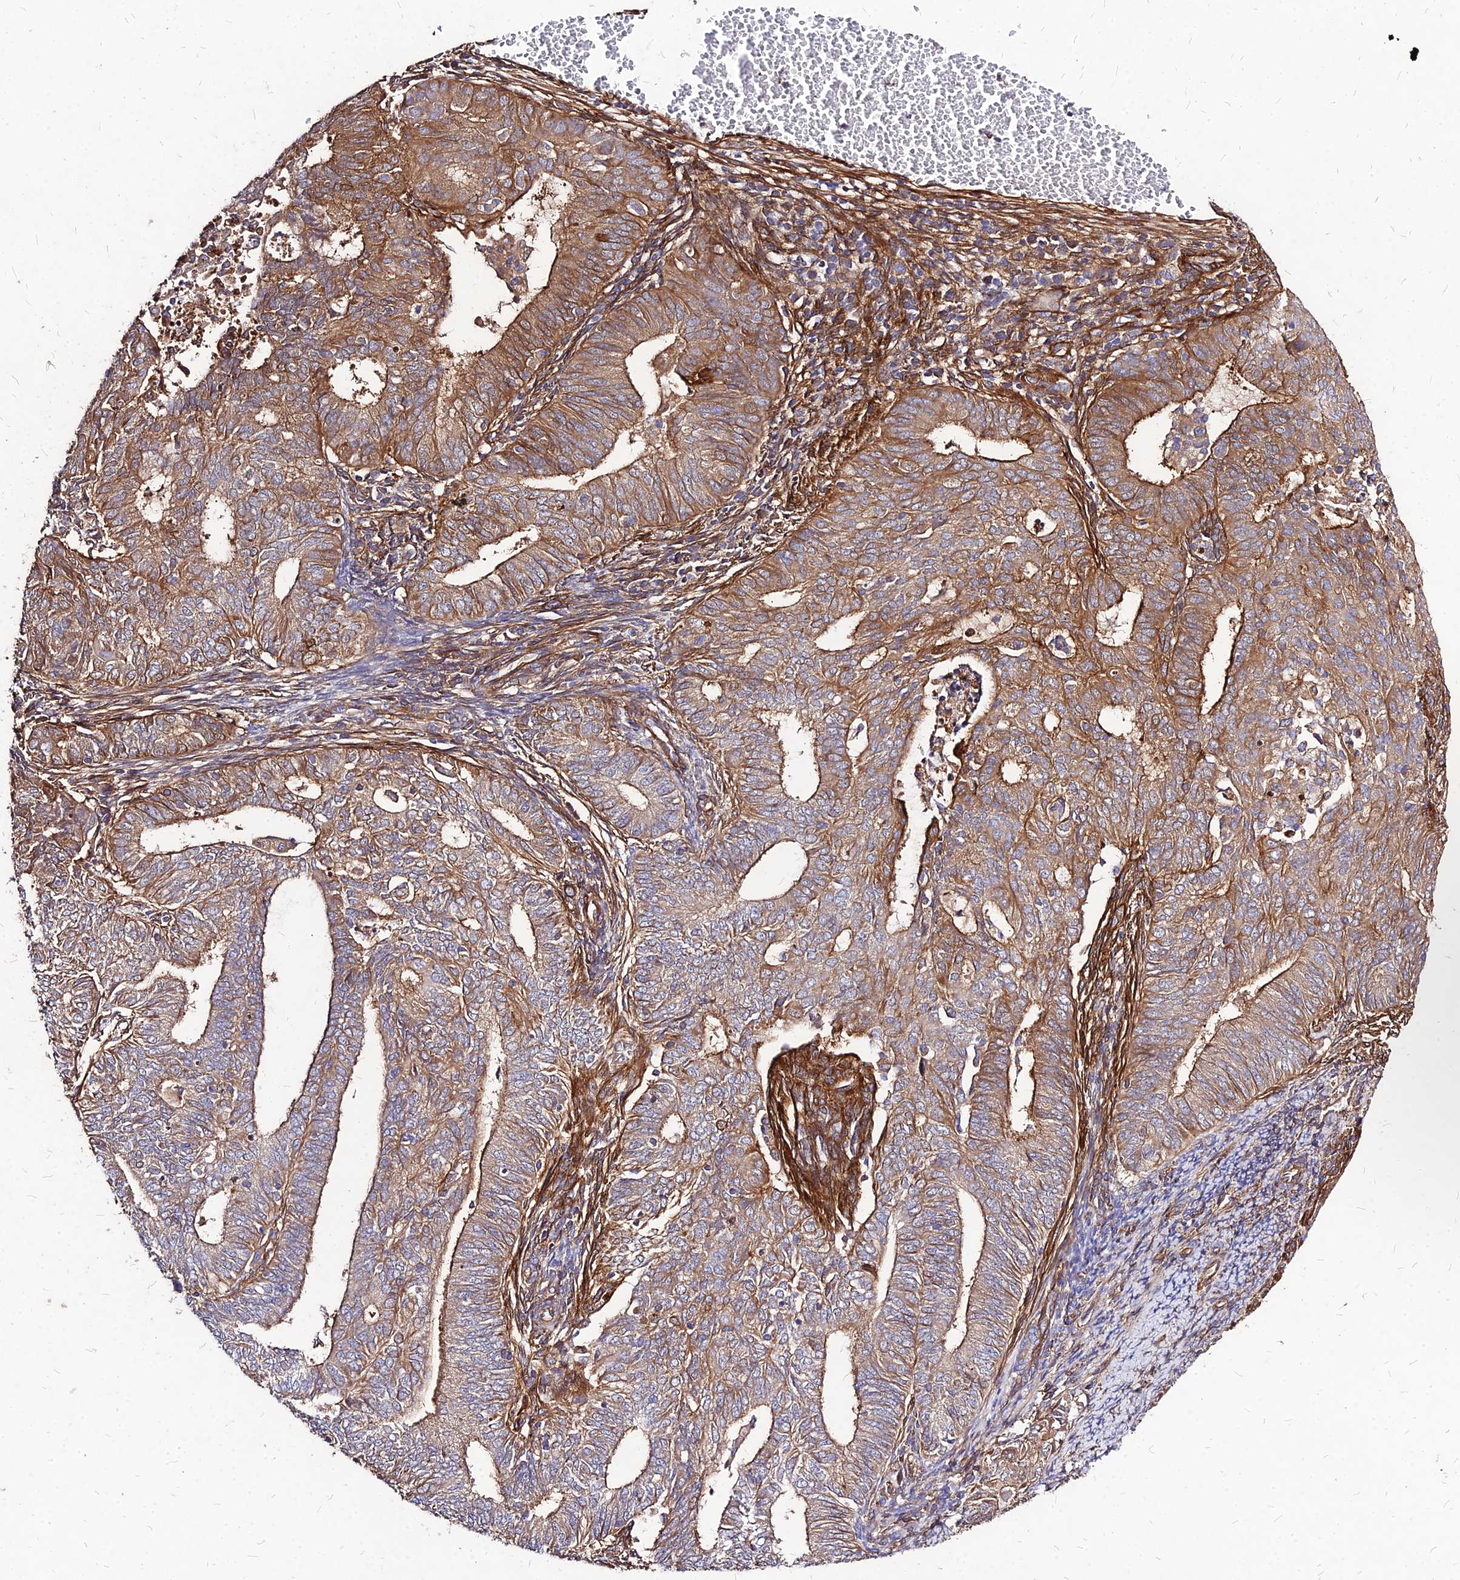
{"staining": {"intensity": "moderate", "quantity": ">75%", "location": "cytoplasmic/membranous"}, "tissue": "endometrial cancer", "cell_type": "Tumor cells", "image_type": "cancer", "snomed": [{"axis": "morphology", "description": "Adenocarcinoma, NOS"}, {"axis": "topography", "description": "Endometrium"}], "caption": "Immunohistochemical staining of human endometrial adenocarcinoma displays medium levels of moderate cytoplasmic/membranous protein expression in approximately >75% of tumor cells.", "gene": "EFCC1", "patient": {"sex": "female", "age": 62}}